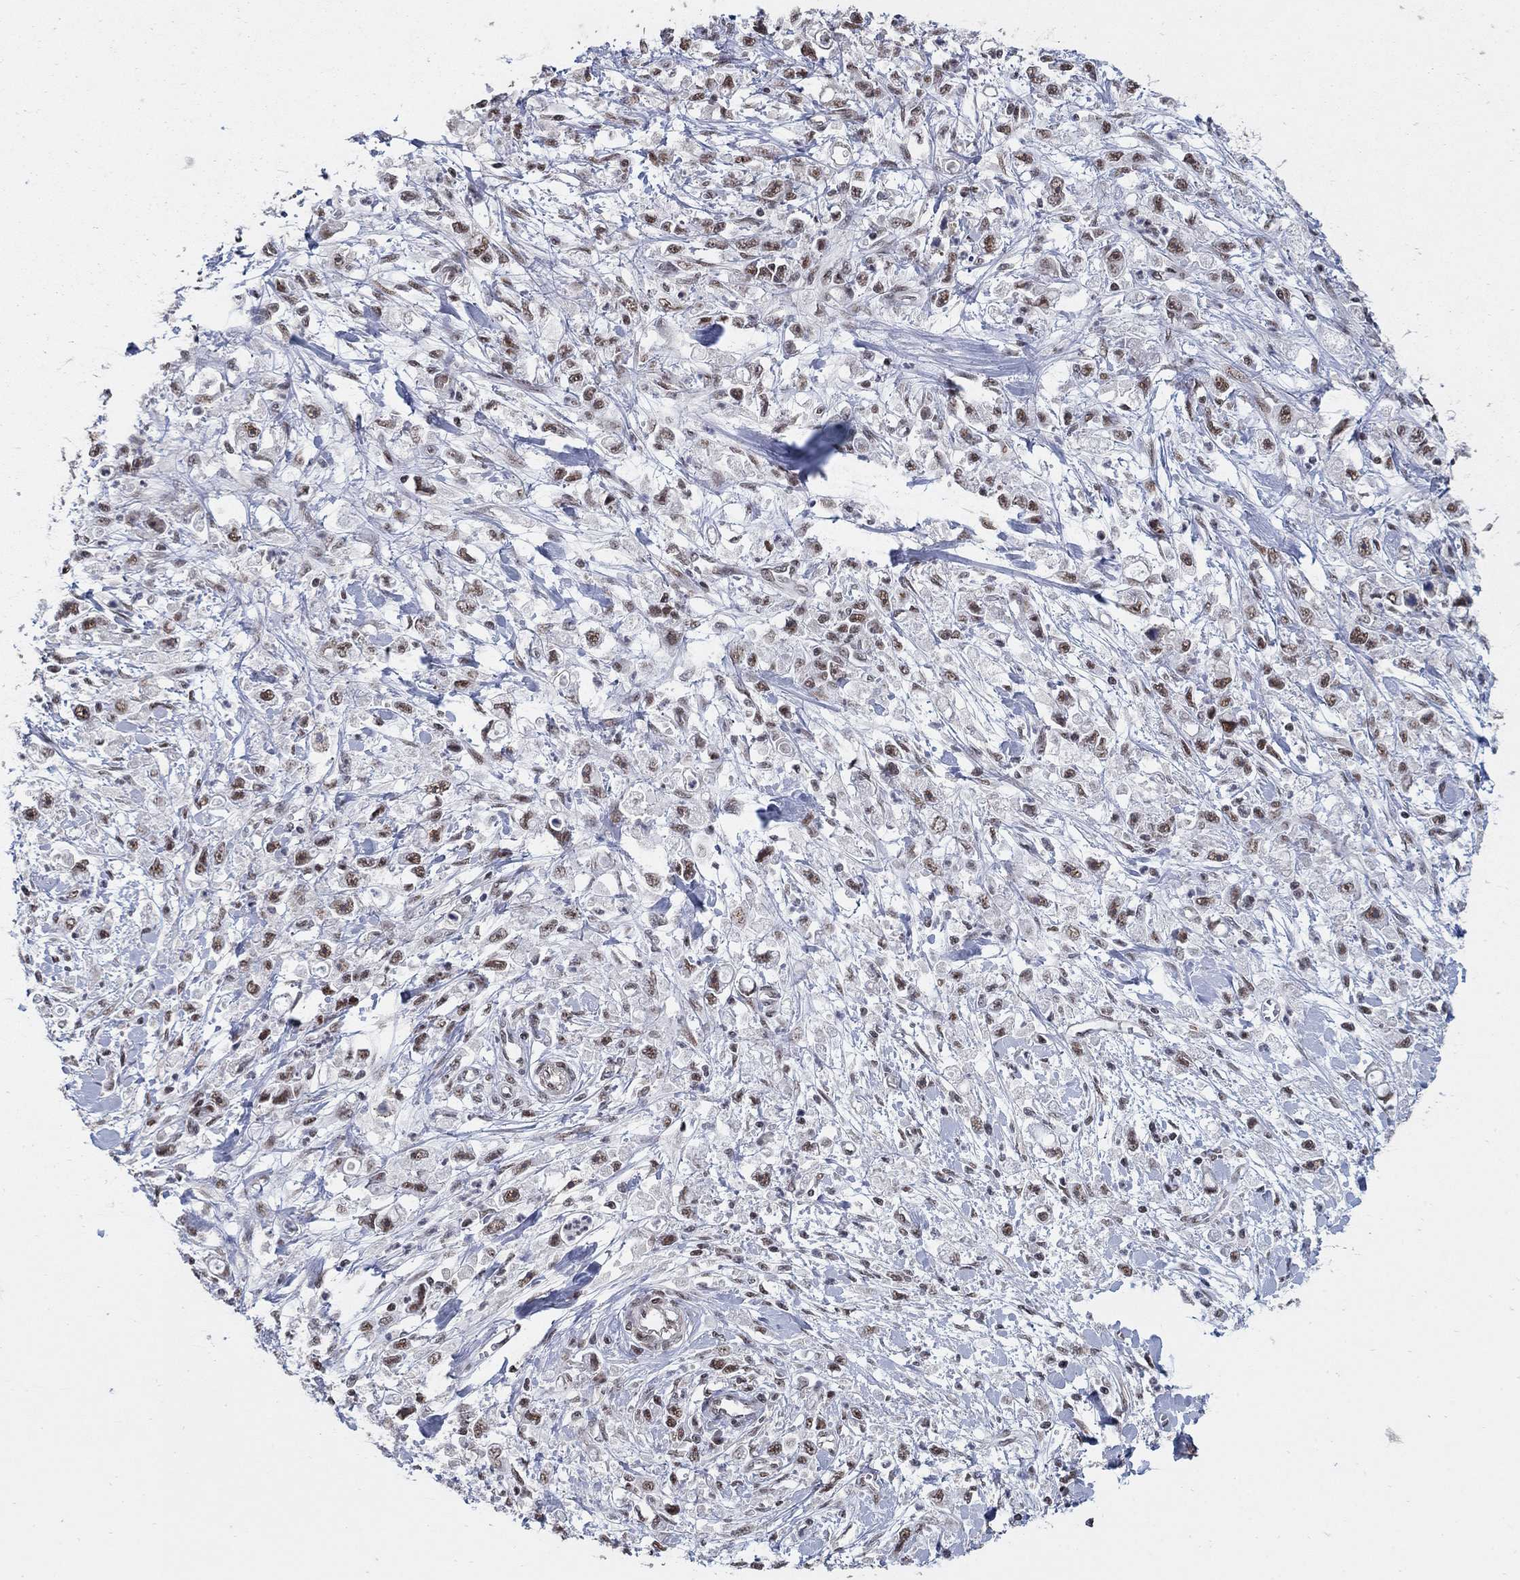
{"staining": {"intensity": "moderate", "quantity": ">75%", "location": "nuclear"}, "tissue": "stomach cancer", "cell_type": "Tumor cells", "image_type": "cancer", "snomed": [{"axis": "morphology", "description": "Adenocarcinoma, NOS"}, {"axis": "topography", "description": "Stomach"}], "caption": "Moderate nuclear staining for a protein is present in approximately >75% of tumor cells of stomach cancer (adenocarcinoma) using immunohistochemistry (IHC).", "gene": "PNISR", "patient": {"sex": "female", "age": 59}}